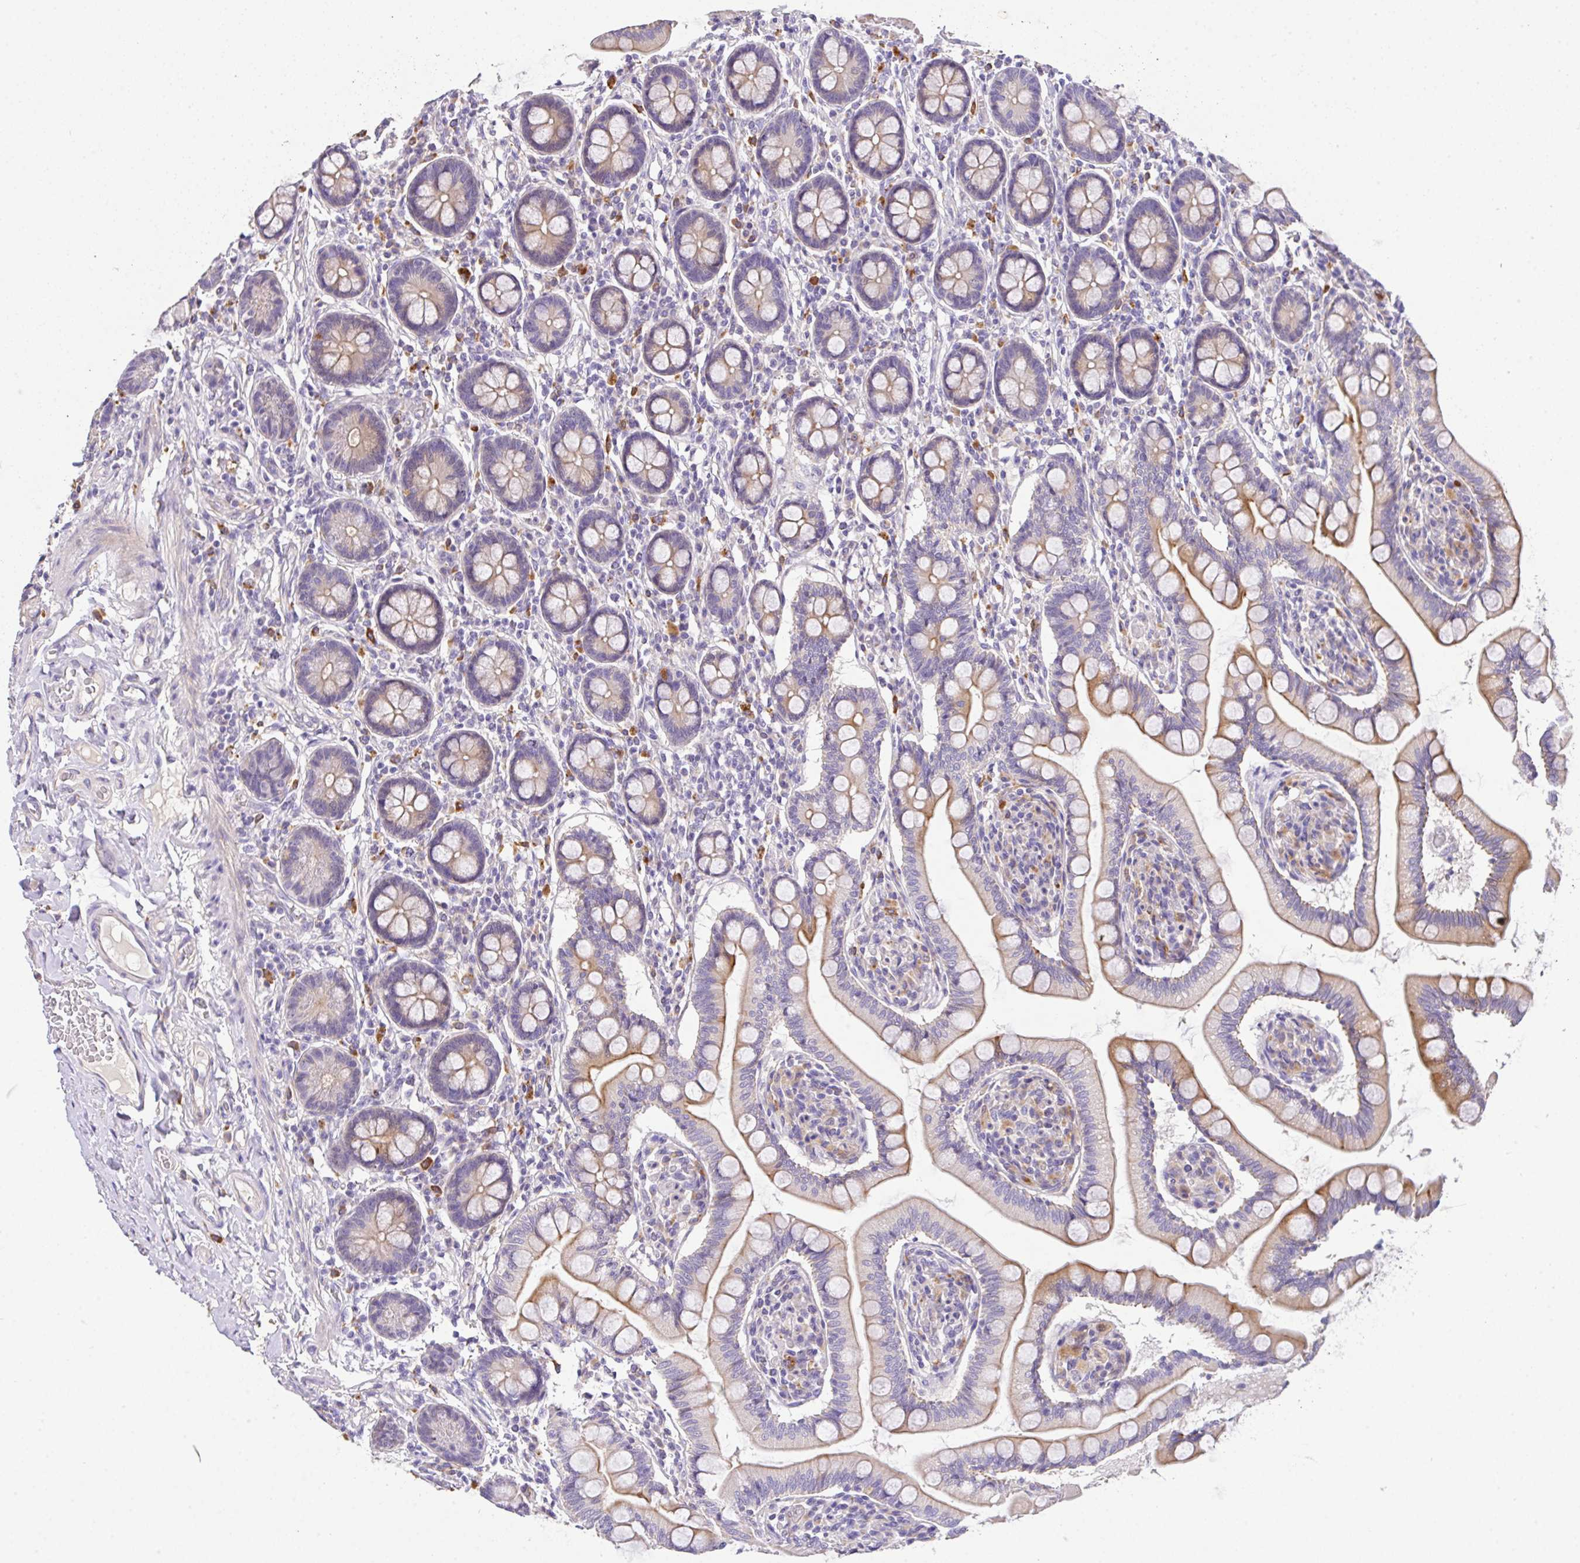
{"staining": {"intensity": "strong", "quantity": ">75%", "location": "cytoplasmic/membranous"}, "tissue": "small intestine", "cell_type": "Glandular cells", "image_type": "normal", "snomed": [{"axis": "morphology", "description": "Normal tissue, NOS"}, {"axis": "topography", "description": "Small intestine"}], "caption": "Protein staining of unremarkable small intestine exhibits strong cytoplasmic/membranous expression in approximately >75% of glandular cells. Using DAB (brown) and hematoxylin (blue) stains, captured at high magnification using brightfield microscopy.", "gene": "EPN3", "patient": {"sex": "female", "age": 64}}